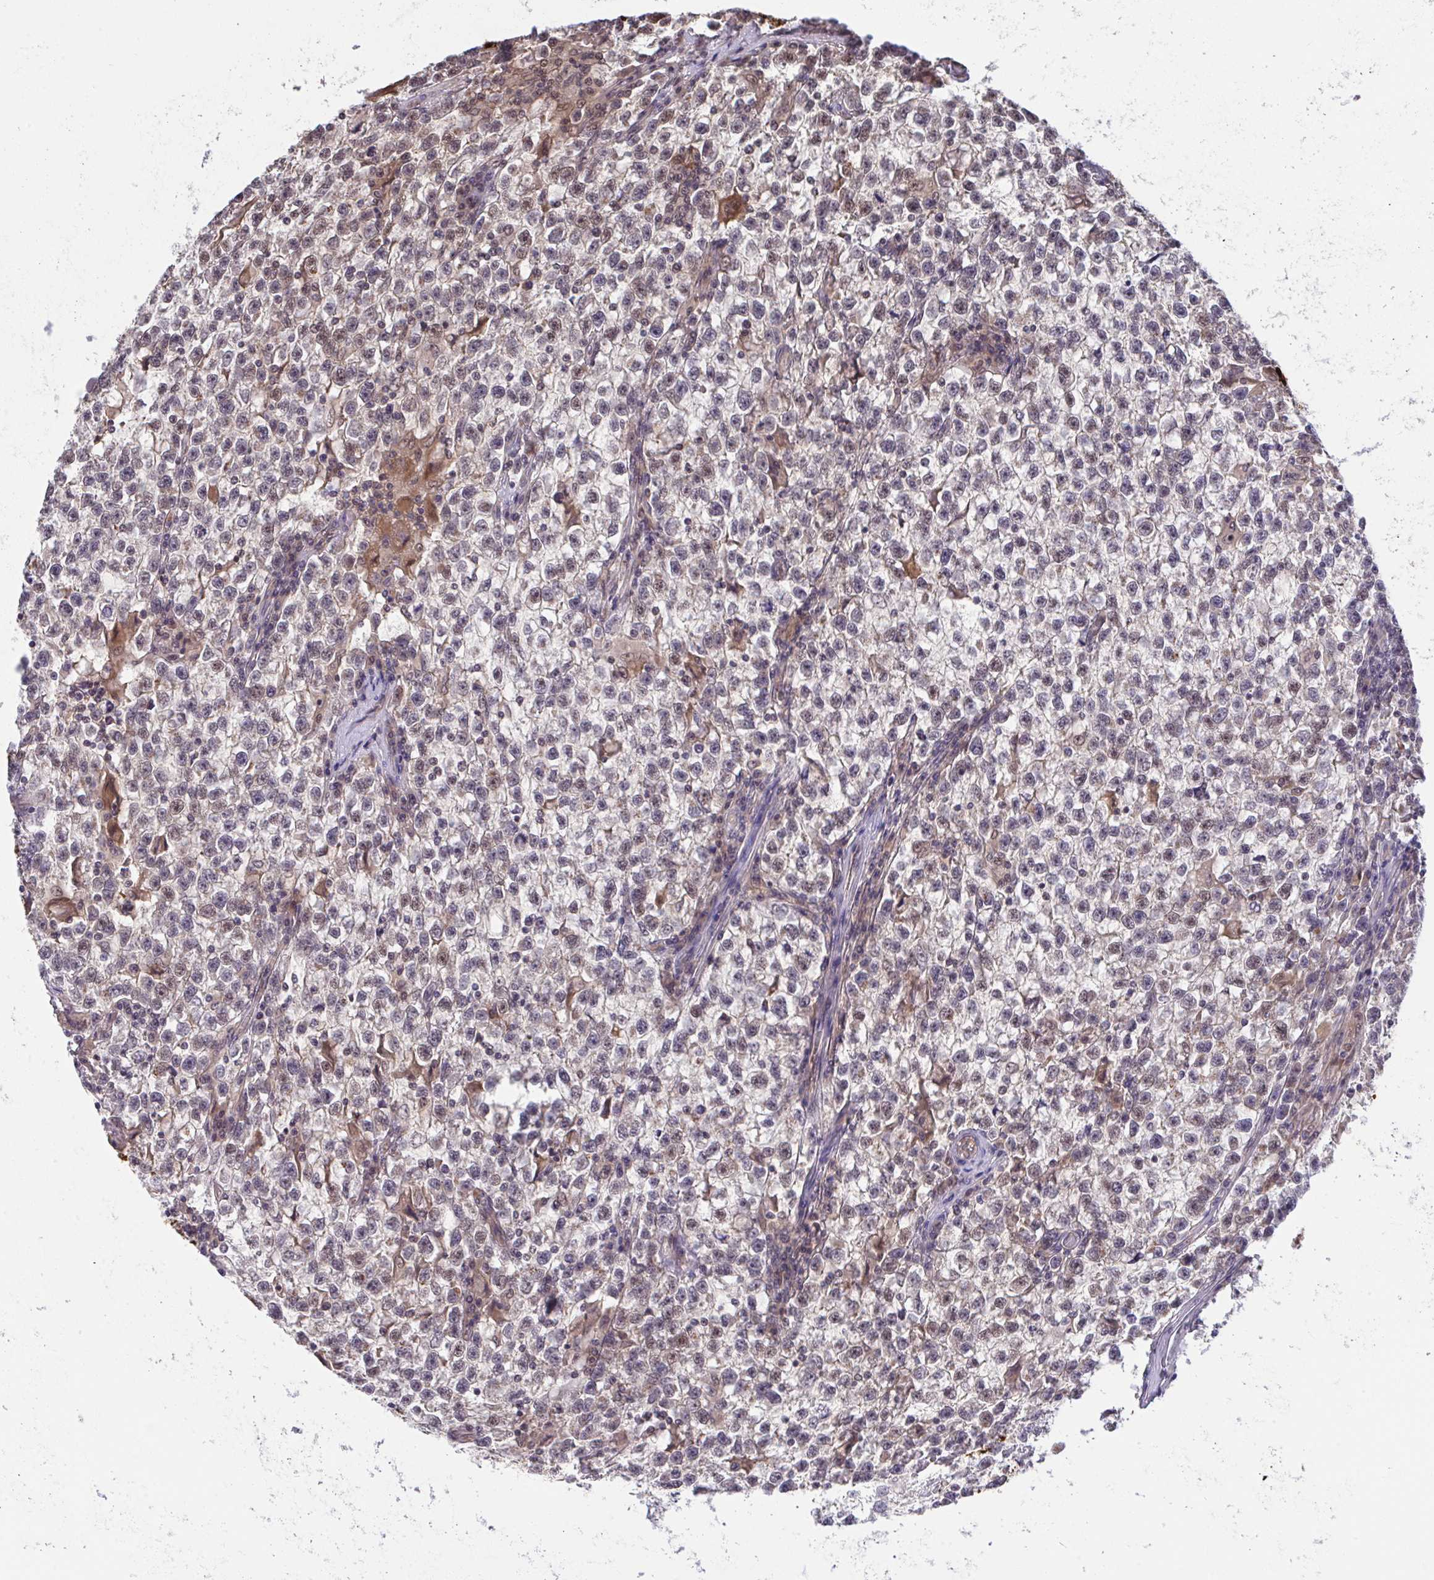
{"staining": {"intensity": "weak", "quantity": "25%-75%", "location": "cytoplasmic/membranous,nuclear"}, "tissue": "testis cancer", "cell_type": "Tumor cells", "image_type": "cancer", "snomed": [{"axis": "morphology", "description": "Seminoma, NOS"}, {"axis": "topography", "description": "Testis"}], "caption": "About 25%-75% of tumor cells in testis seminoma show weak cytoplasmic/membranous and nuclear protein expression as visualized by brown immunohistochemical staining.", "gene": "C9orf64", "patient": {"sex": "male", "age": 31}}